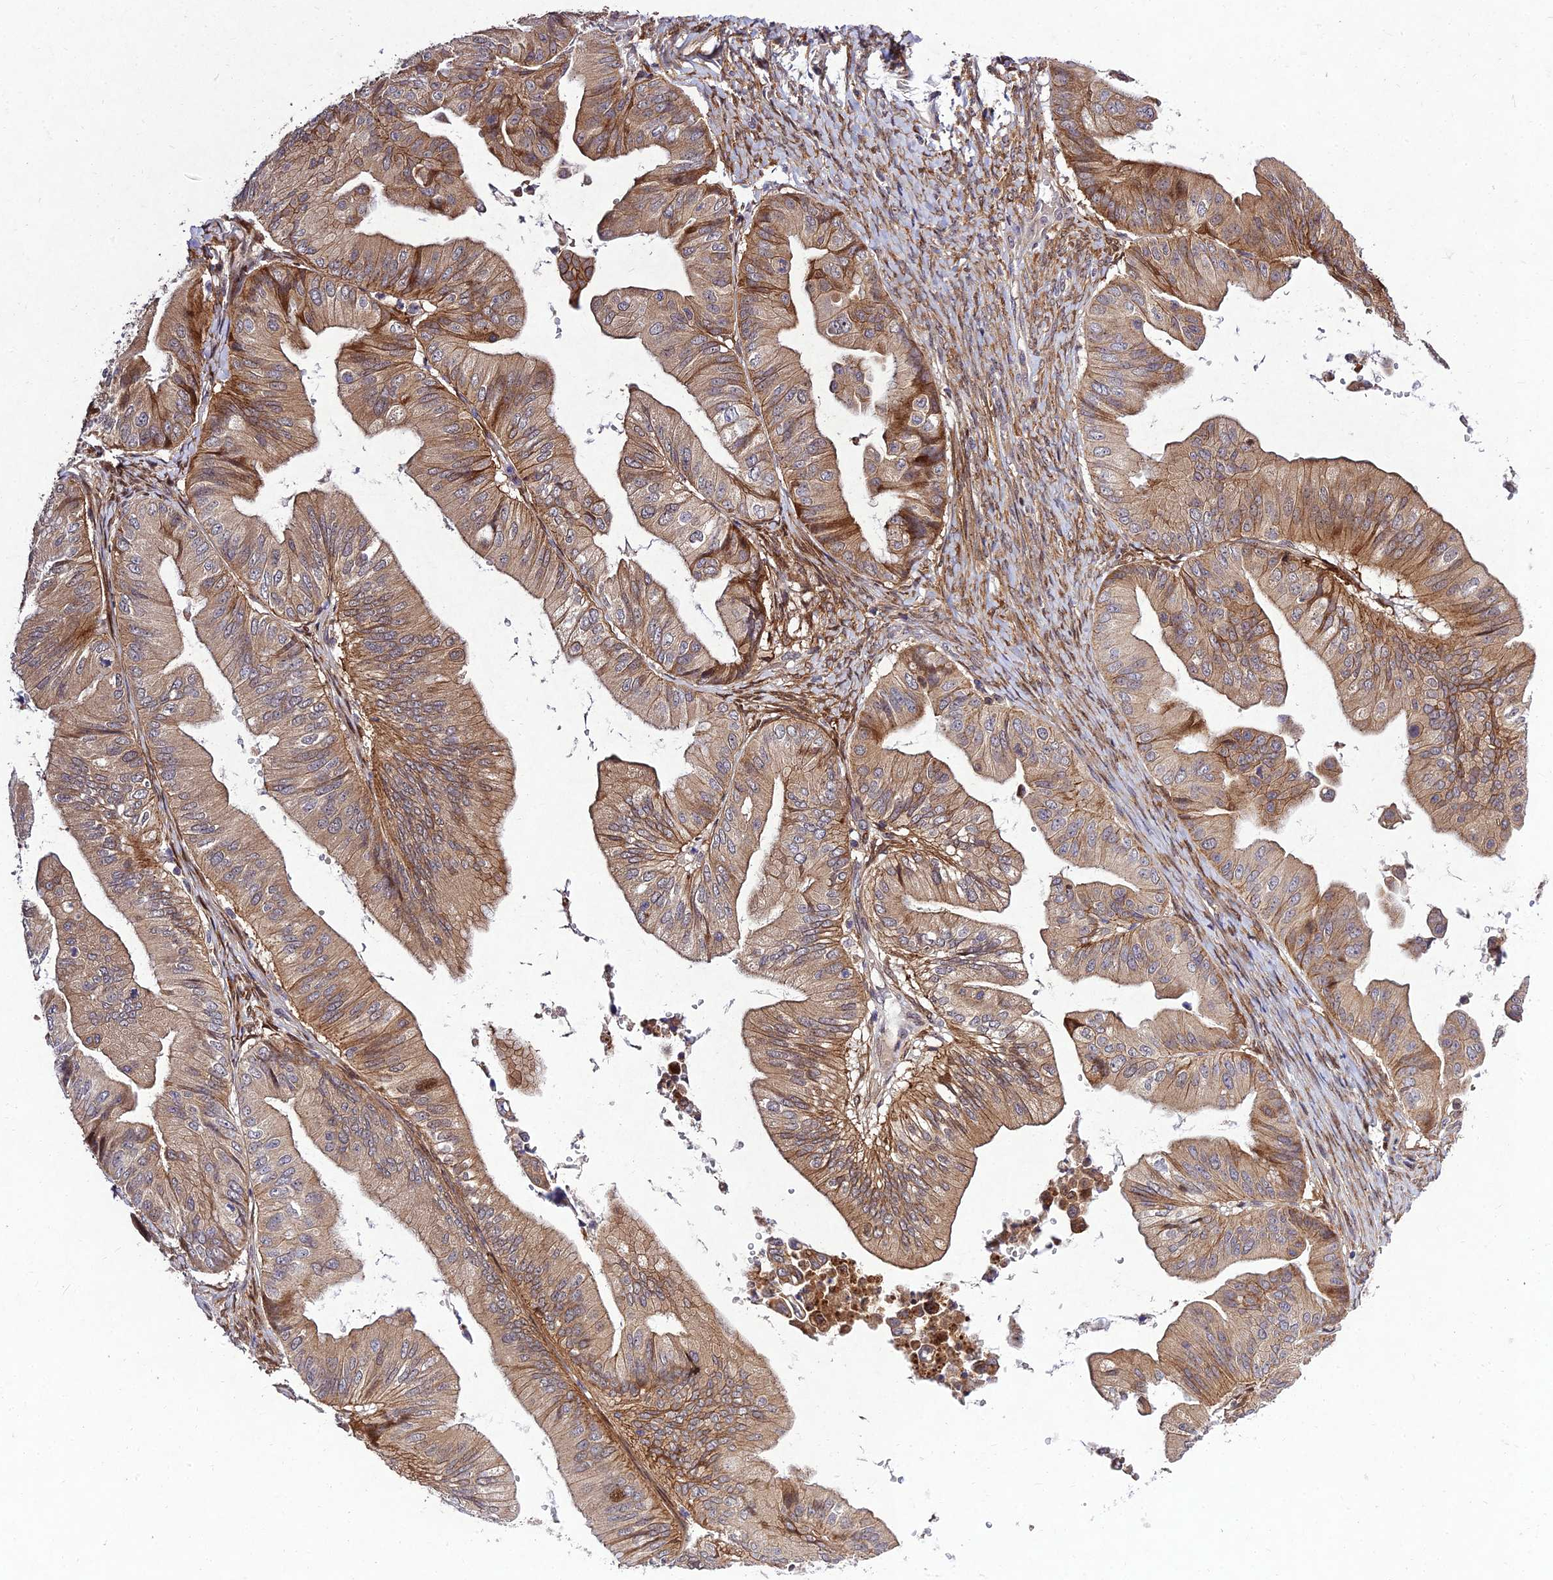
{"staining": {"intensity": "moderate", "quantity": "25%-75%", "location": "cytoplasmic/membranous"}, "tissue": "ovarian cancer", "cell_type": "Tumor cells", "image_type": "cancer", "snomed": [{"axis": "morphology", "description": "Cystadenocarcinoma, mucinous, NOS"}, {"axis": "topography", "description": "Ovary"}], "caption": "Tumor cells exhibit medium levels of moderate cytoplasmic/membranous staining in approximately 25%-75% of cells in human ovarian mucinous cystadenocarcinoma. Nuclei are stained in blue.", "gene": "MKKS", "patient": {"sex": "female", "age": 61}}